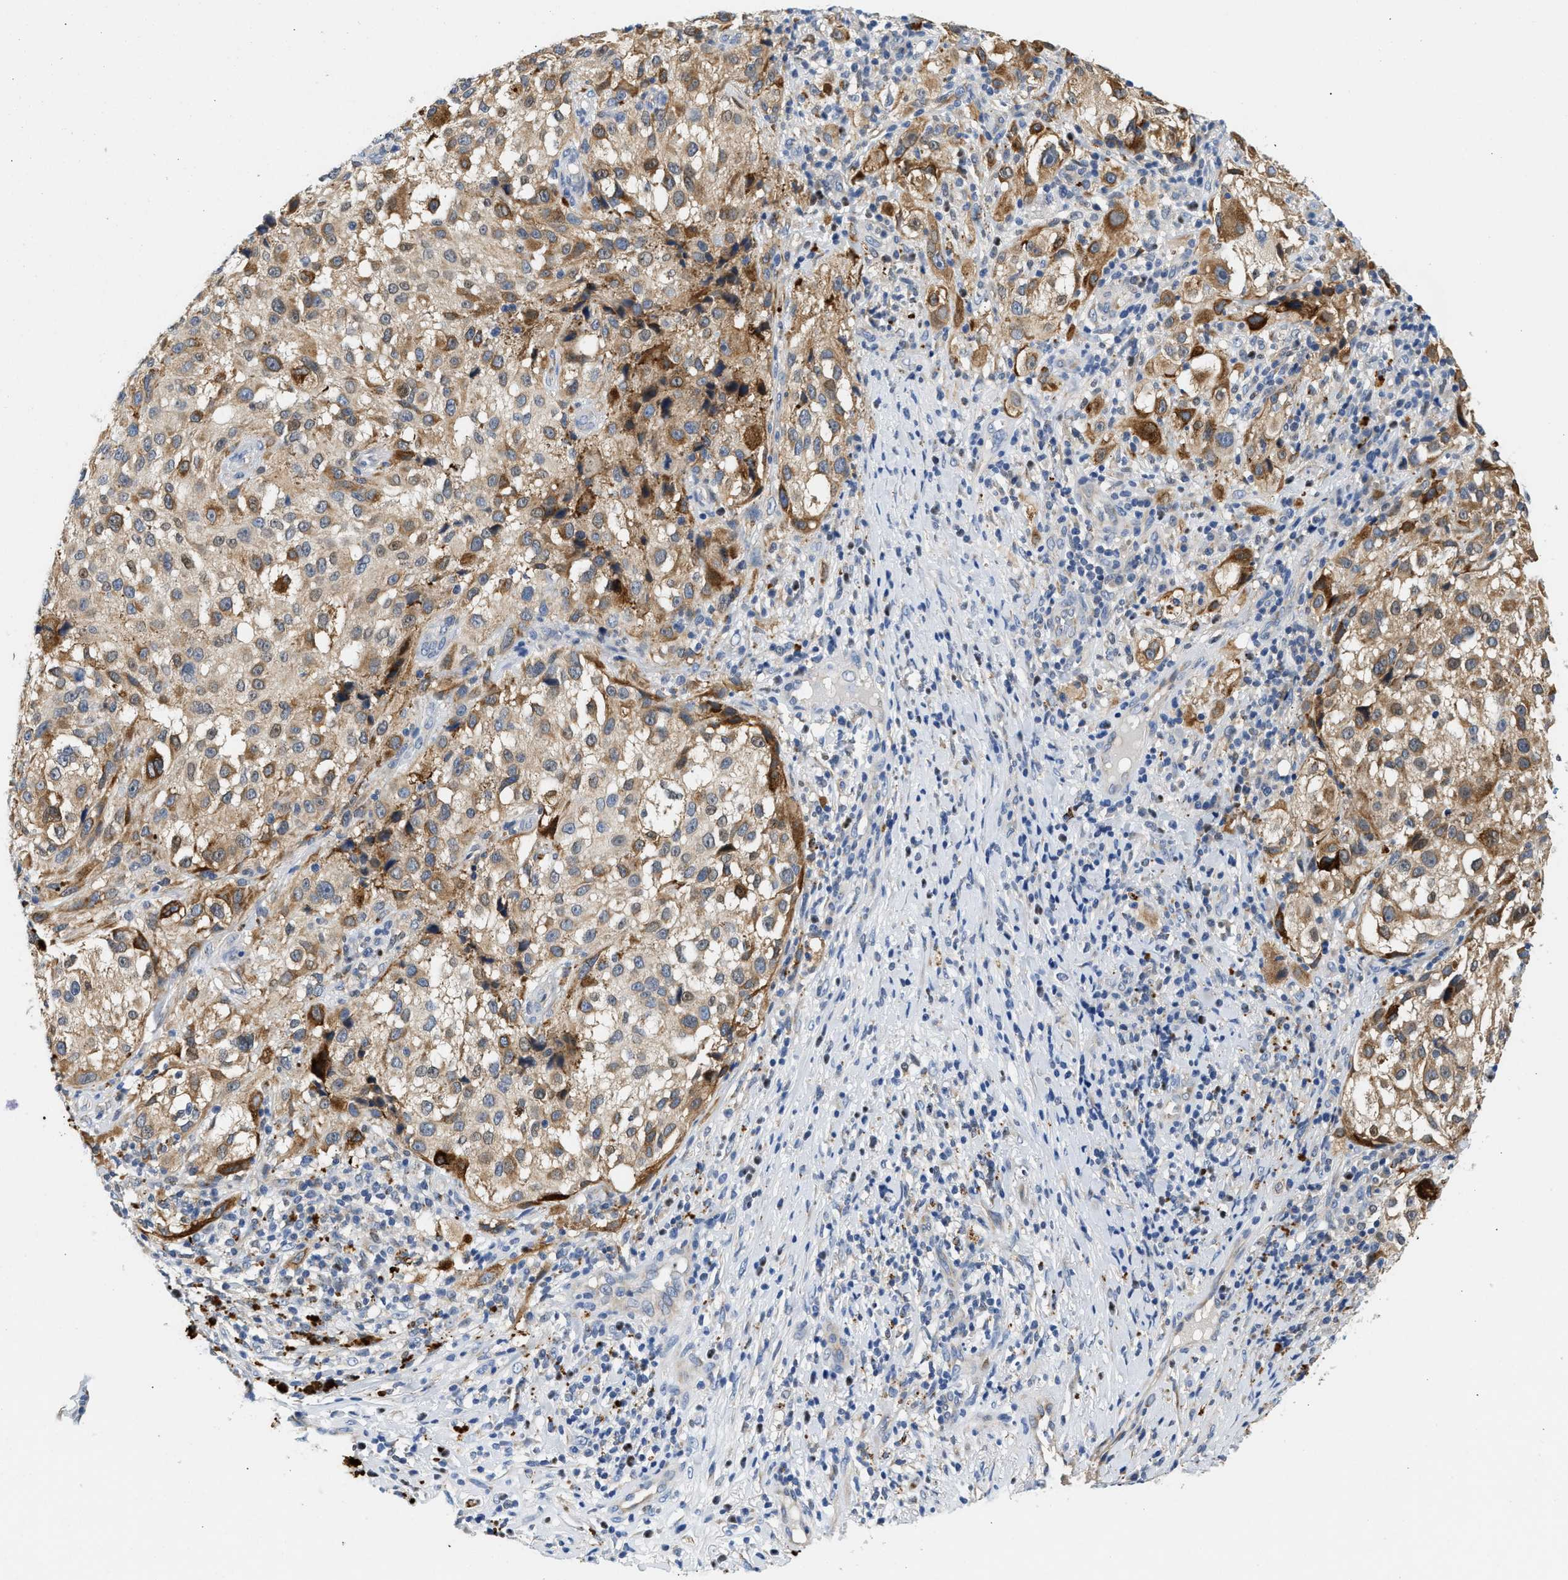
{"staining": {"intensity": "moderate", "quantity": "25%-75%", "location": "cytoplasmic/membranous"}, "tissue": "melanoma", "cell_type": "Tumor cells", "image_type": "cancer", "snomed": [{"axis": "morphology", "description": "Necrosis, NOS"}, {"axis": "morphology", "description": "Malignant melanoma, NOS"}, {"axis": "topography", "description": "Skin"}], "caption": "This photomicrograph shows immunohistochemistry (IHC) staining of melanoma, with medium moderate cytoplasmic/membranous staining in approximately 25%-75% of tumor cells.", "gene": "PPM1L", "patient": {"sex": "female", "age": 87}}